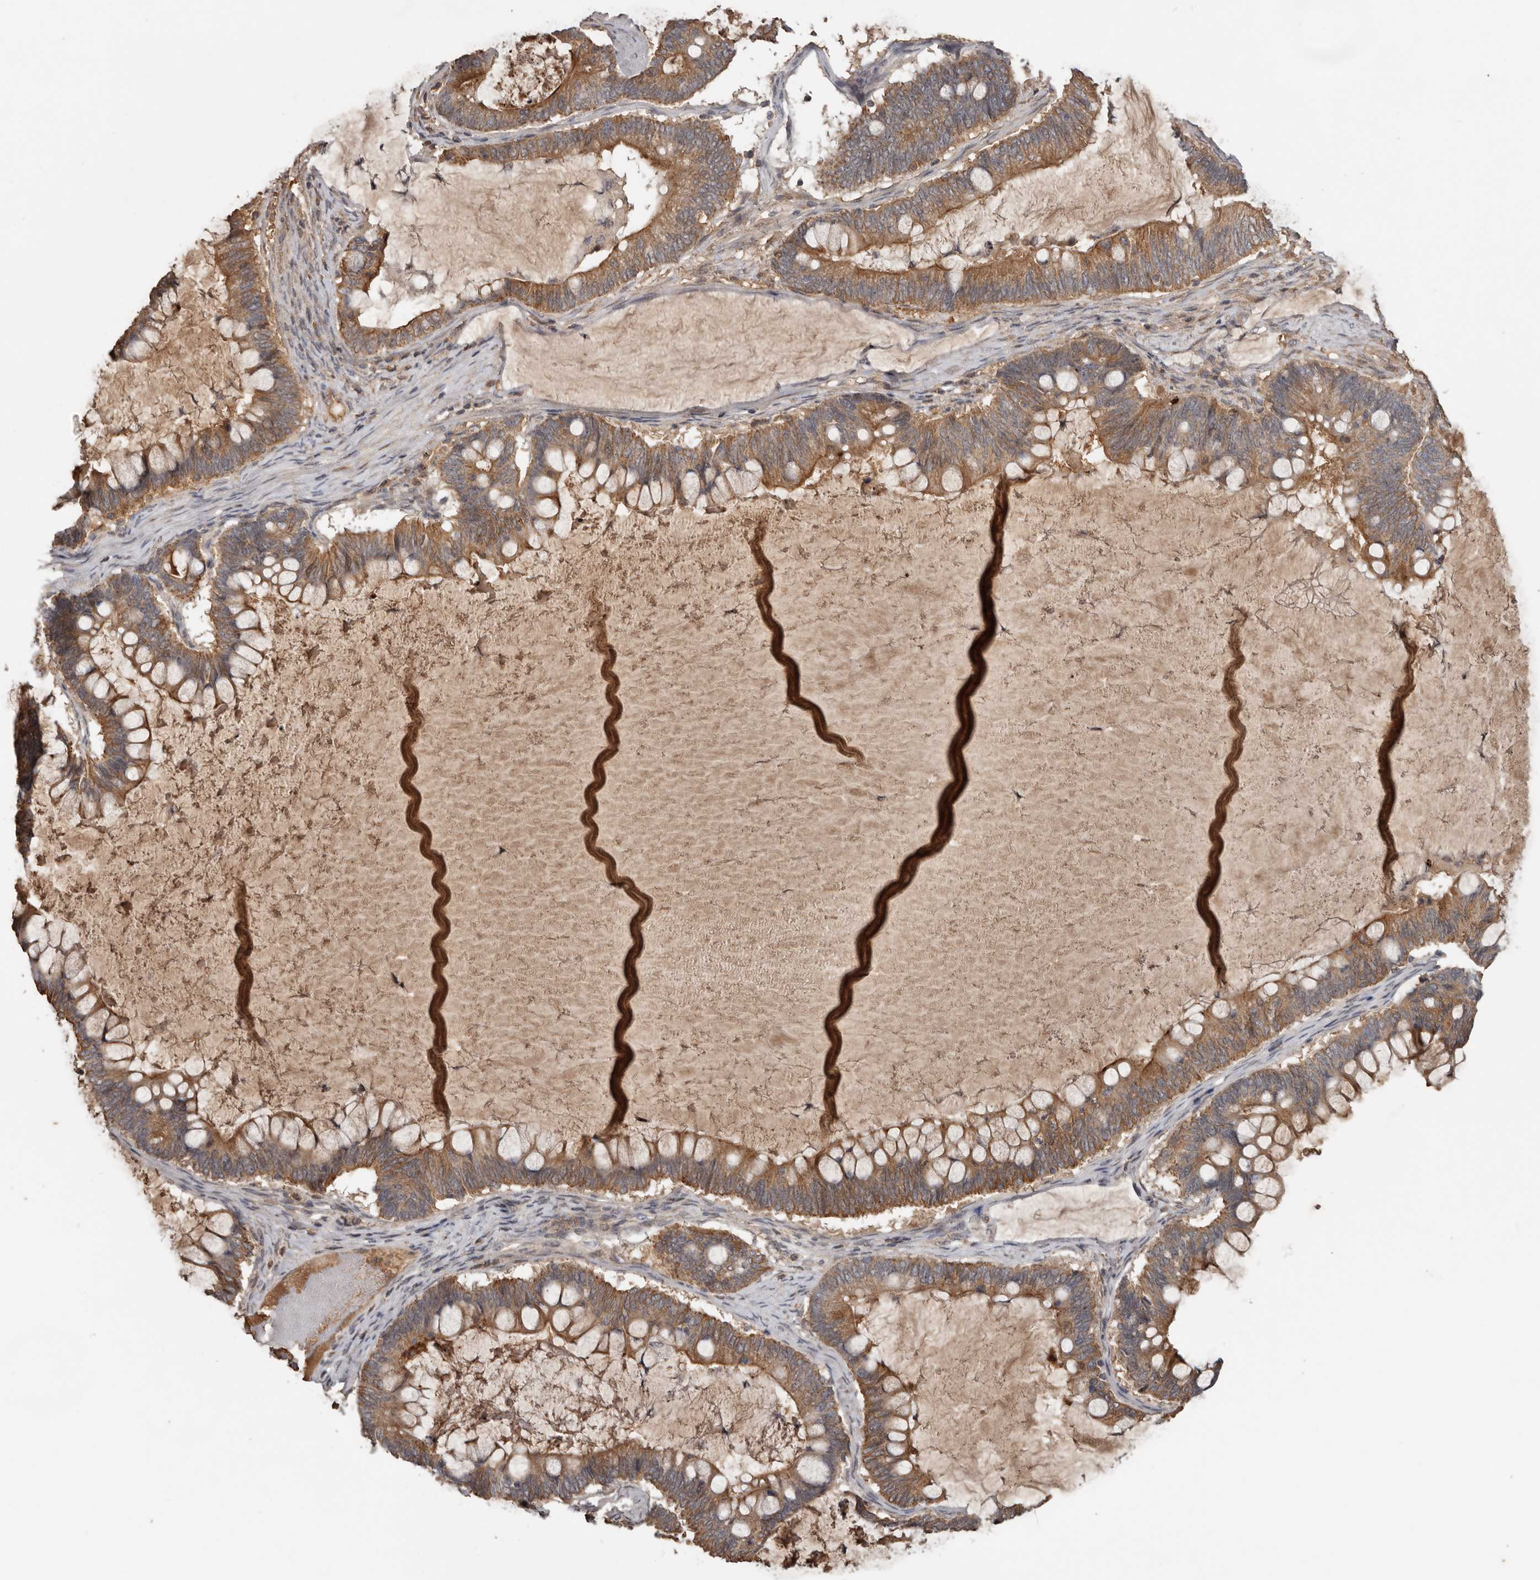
{"staining": {"intensity": "moderate", "quantity": ">75%", "location": "cytoplasmic/membranous"}, "tissue": "ovarian cancer", "cell_type": "Tumor cells", "image_type": "cancer", "snomed": [{"axis": "morphology", "description": "Cystadenocarcinoma, mucinous, NOS"}, {"axis": "topography", "description": "Ovary"}], "caption": "Immunohistochemistry (IHC) of ovarian cancer (mucinous cystadenocarcinoma) reveals medium levels of moderate cytoplasmic/membranous expression in about >75% of tumor cells.", "gene": "NMUR1", "patient": {"sex": "female", "age": 61}}